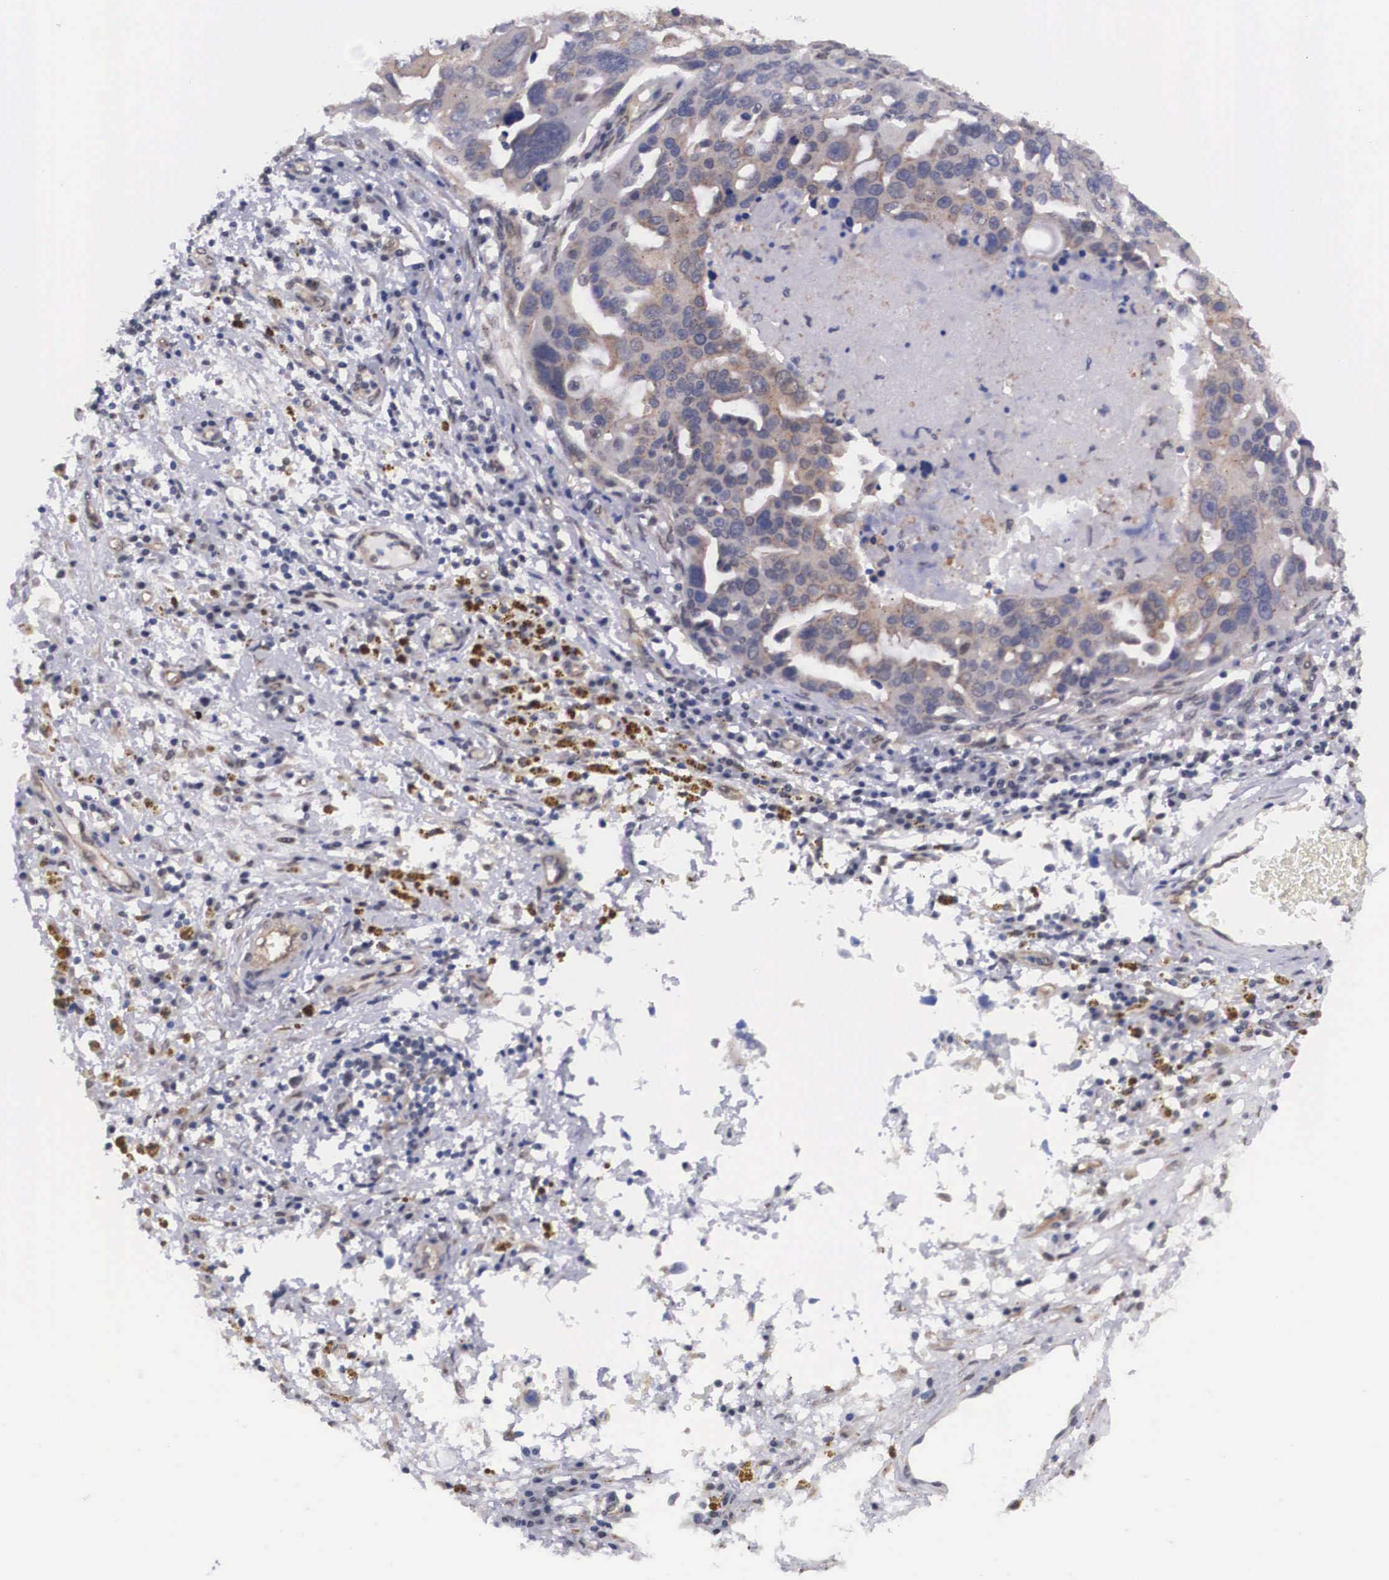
{"staining": {"intensity": "weak", "quantity": "25%-75%", "location": "cytoplasmic/membranous"}, "tissue": "ovarian cancer", "cell_type": "Tumor cells", "image_type": "cancer", "snomed": [{"axis": "morphology", "description": "Carcinoma, endometroid"}, {"axis": "topography", "description": "Ovary"}], "caption": "Tumor cells display low levels of weak cytoplasmic/membranous staining in approximately 25%-75% of cells in ovarian cancer (endometroid carcinoma).", "gene": "OTX2", "patient": {"sex": "female", "age": 75}}